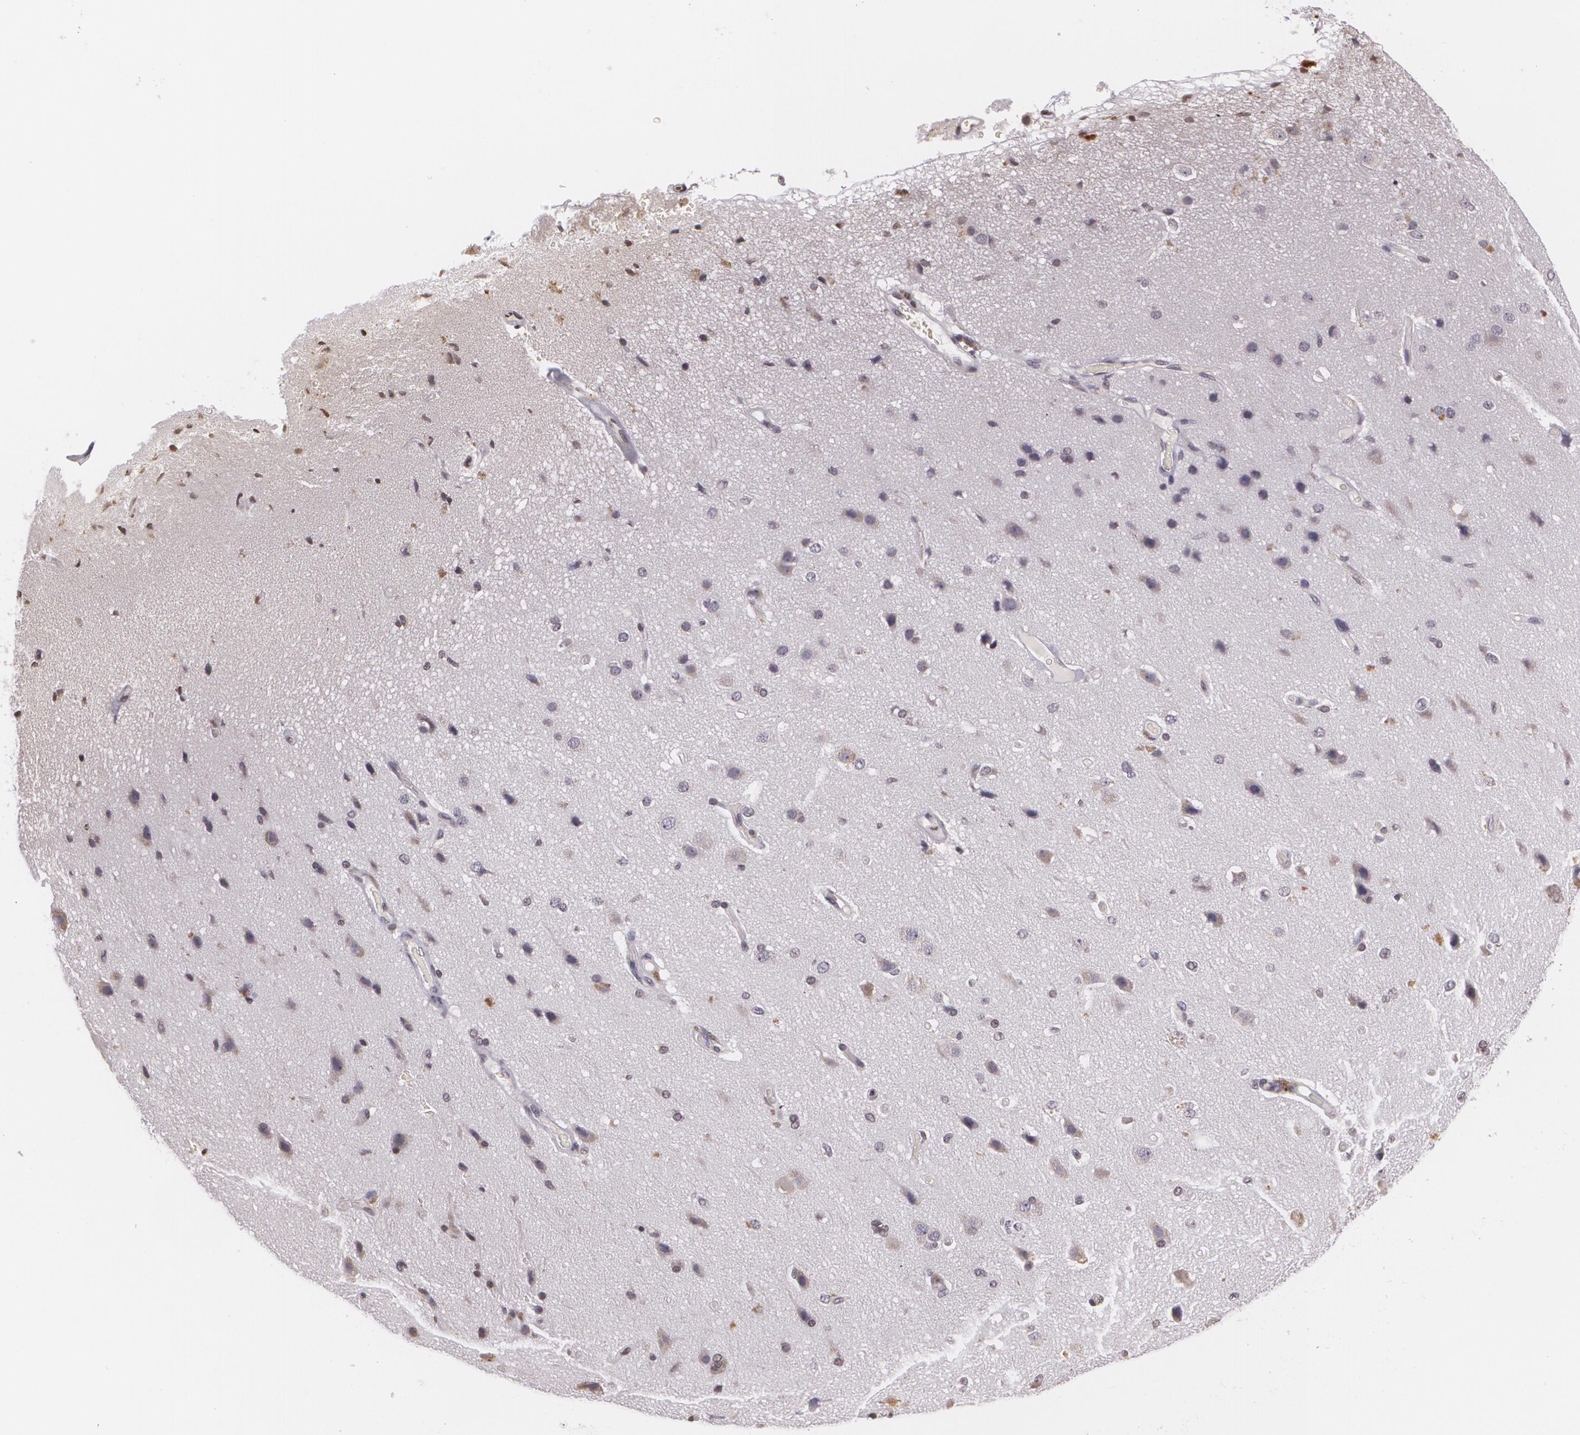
{"staining": {"intensity": "negative", "quantity": "none", "location": "none"}, "tissue": "cerebral cortex", "cell_type": "Endothelial cells", "image_type": "normal", "snomed": [{"axis": "morphology", "description": "Normal tissue, NOS"}, {"axis": "morphology", "description": "Glioma, malignant, High grade"}, {"axis": "topography", "description": "Cerebral cortex"}], "caption": "Immunohistochemistry (IHC) photomicrograph of benign cerebral cortex: human cerebral cortex stained with DAB exhibits no significant protein expression in endothelial cells. (DAB (3,3'-diaminobenzidine) immunohistochemistry (IHC), high magnification).", "gene": "MUC1", "patient": {"sex": "male", "age": 77}}